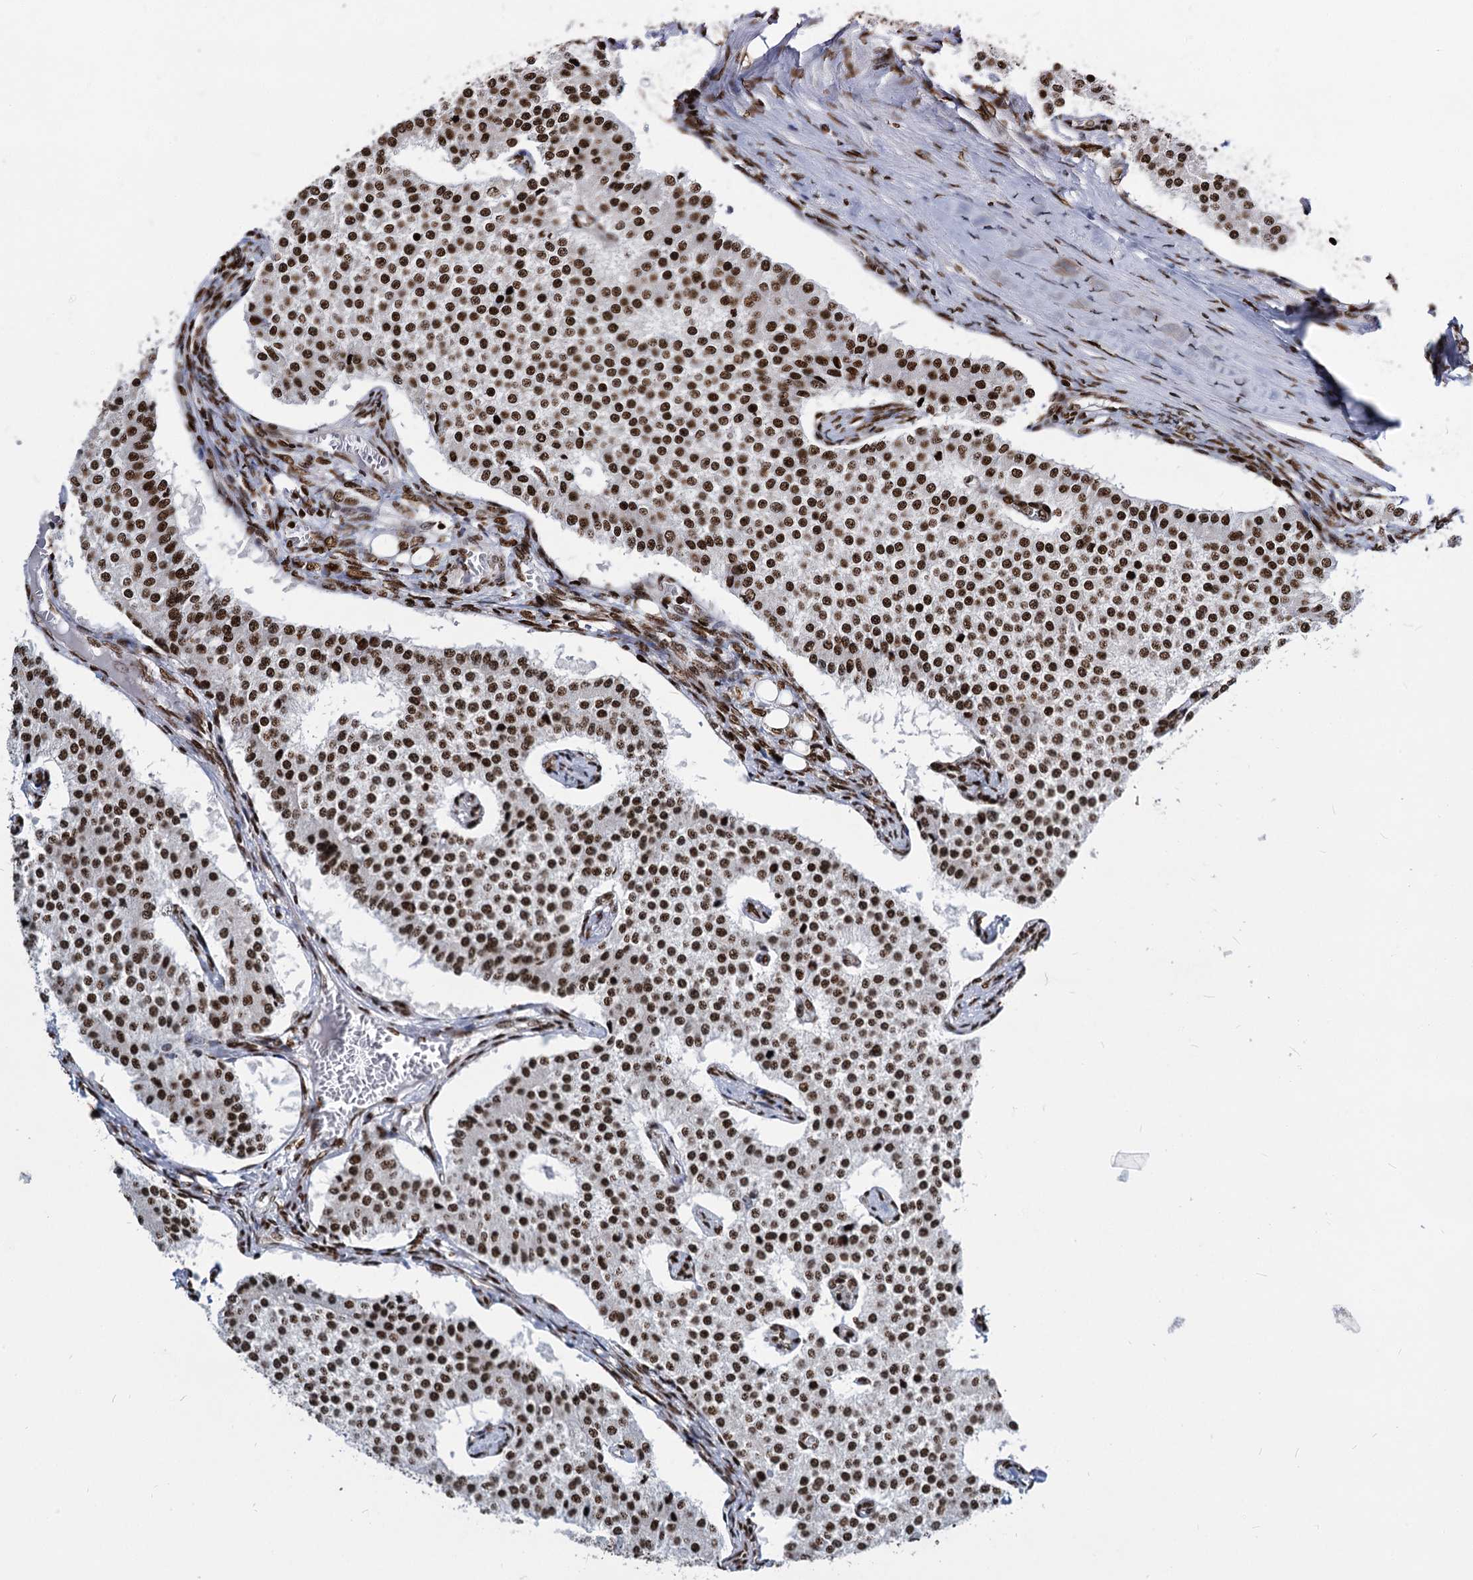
{"staining": {"intensity": "strong", "quantity": ">75%", "location": "nuclear"}, "tissue": "carcinoid", "cell_type": "Tumor cells", "image_type": "cancer", "snomed": [{"axis": "morphology", "description": "Carcinoid, malignant, NOS"}, {"axis": "topography", "description": "Colon"}], "caption": "Protein analysis of carcinoid tissue exhibits strong nuclear staining in approximately >75% of tumor cells.", "gene": "MECP2", "patient": {"sex": "female", "age": 52}}